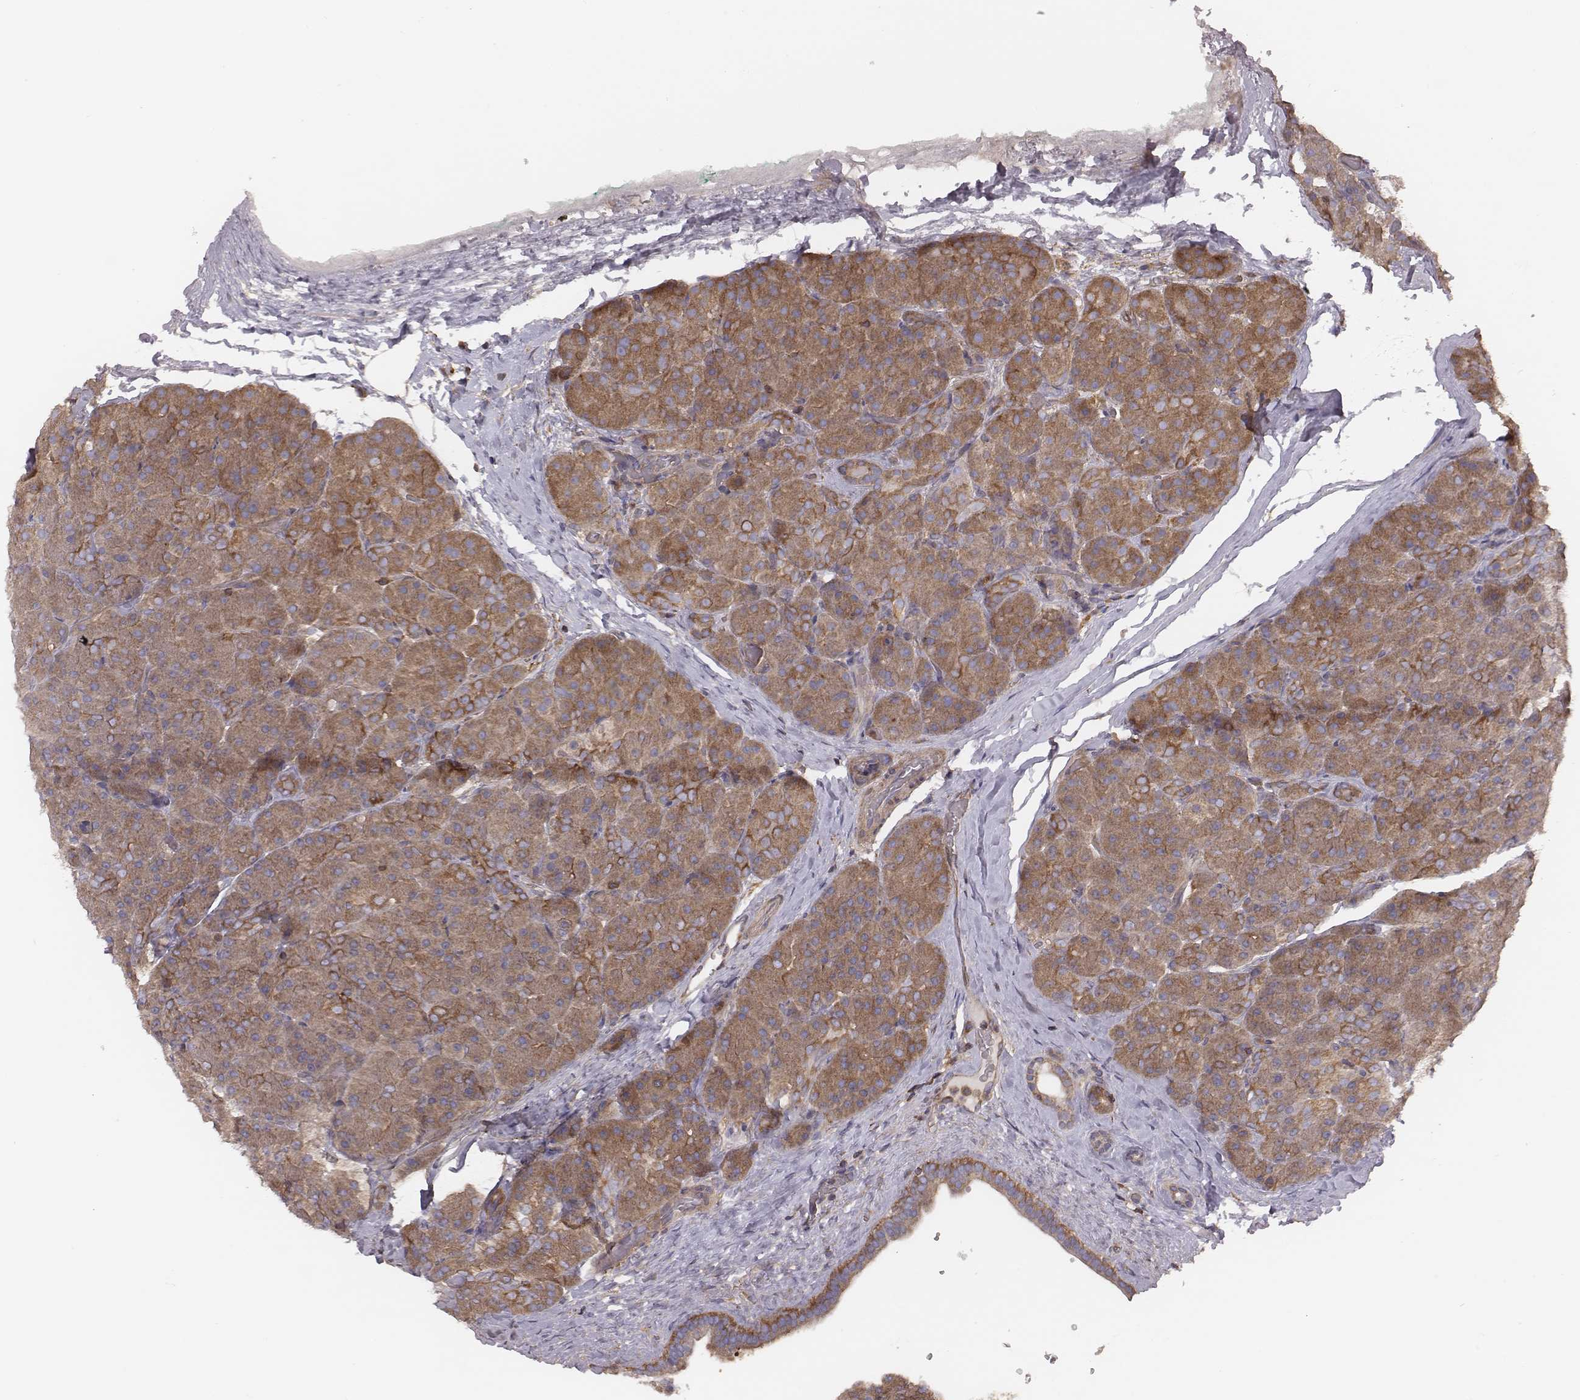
{"staining": {"intensity": "moderate", "quantity": ">75%", "location": "cytoplasmic/membranous"}, "tissue": "pancreas", "cell_type": "Exocrine glandular cells", "image_type": "normal", "snomed": [{"axis": "morphology", "description": "Normal tissue, NOS"}, {"axis": "topography", "description": "Pancreas"}], "caption": "Pancreas stained with immunohistochemistry (IHC) shows moderate cytoplasmic/membranous expression in approximately >75% of exocrine glandular cells. The staining is performed using DAB brown chromogen to label protein expression. The nuclei are counter-stained blue using hematoxylin.", "gene": "CAD", "patient": {"sex": "male", "age": 57}}